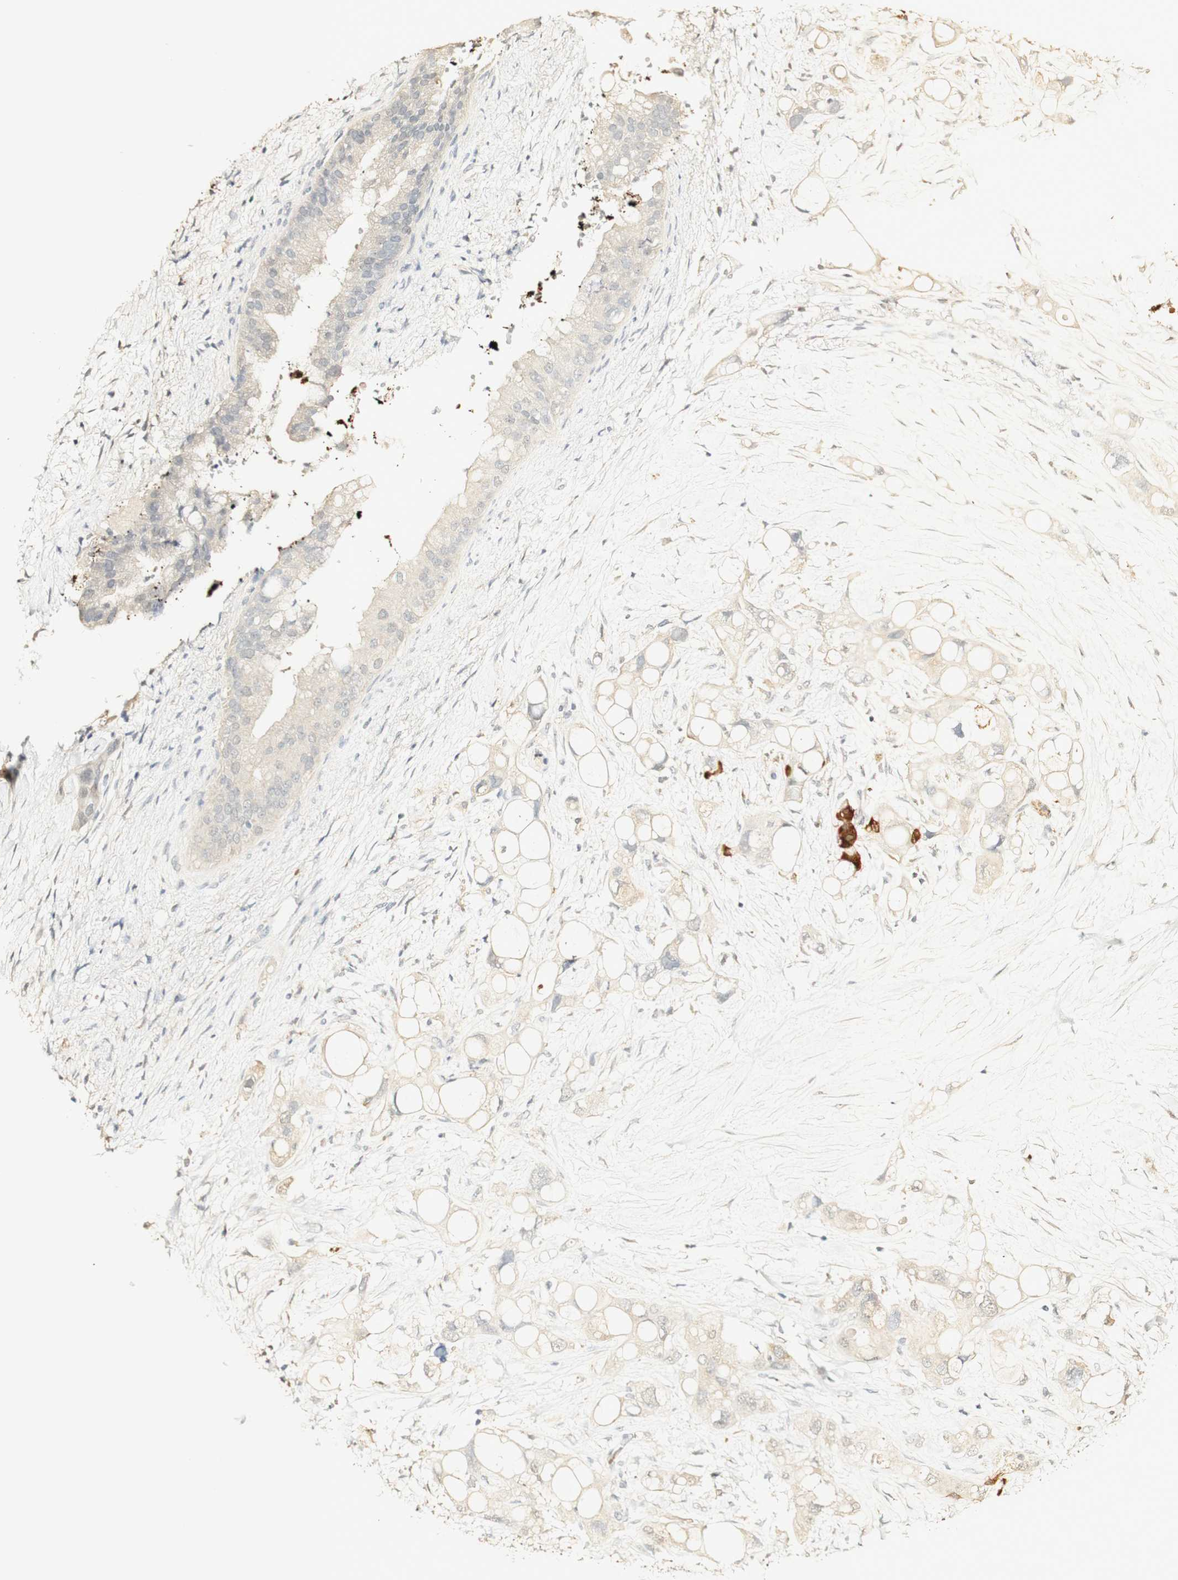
{"staining": {"intensity": "weak", "quantity": "<25%", "location": "cytoplasmic/membranous"}, "tissue": "pancreatic cancer", "cell_type": "Tumor cells", "image_type": "cancer", "snomed": [{"axis": "morphology", "description": "Adenocarcinoma, NOS"}, {"axis": "topography", "description": "Pancreas"}], "caption": "There is no significant positivity in tumor cells of pancreatic adenocarcinoma. The staining was performed using DAB (3,3'-diaminobenzidine) to visualize the protein expression in brown, while the nuclei were stained in blue with hematoxylin (Magnification: 20x).", "gene": "SYT7", "patient": {"sex": "female", "age": 56}}